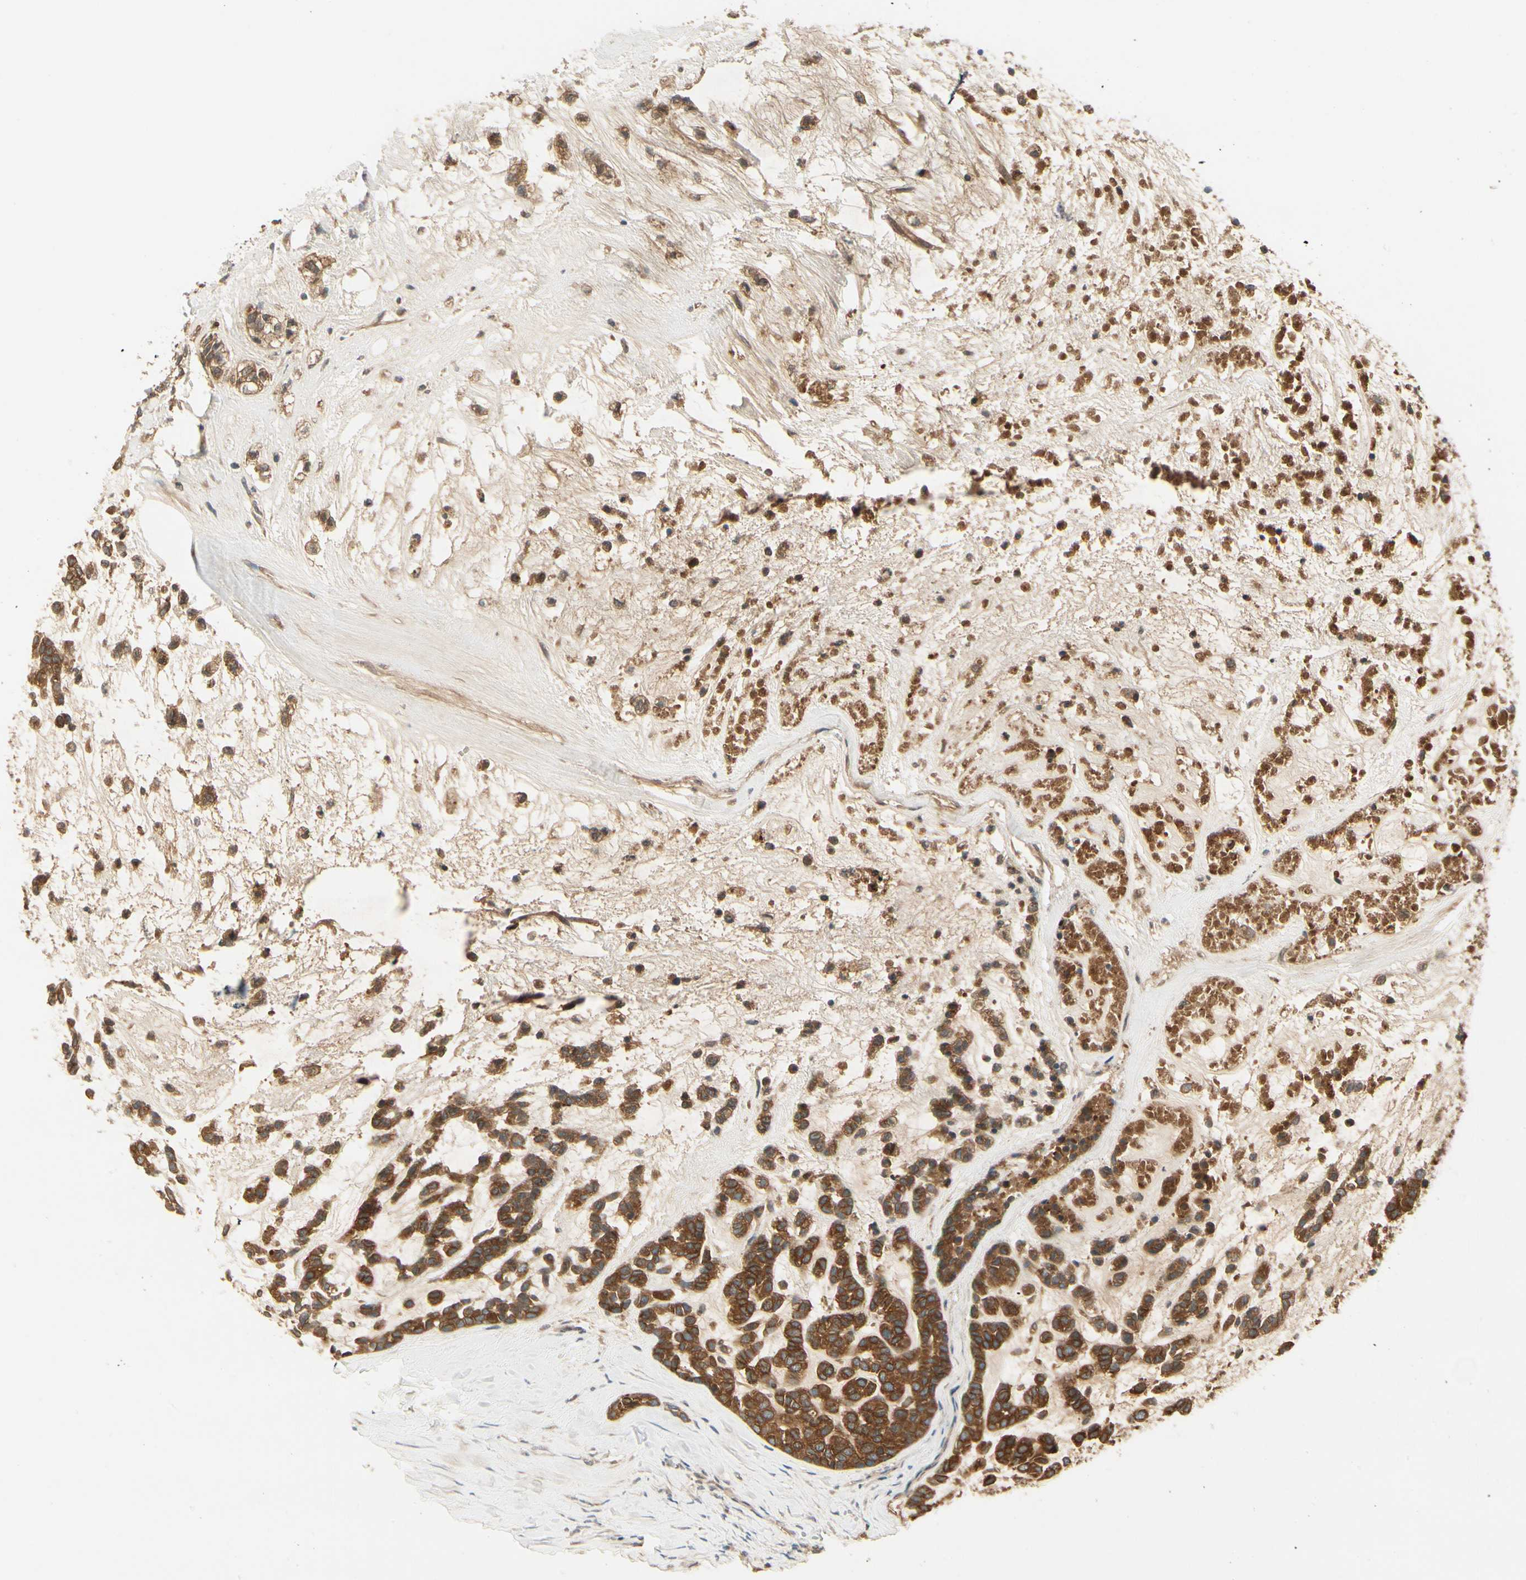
{"staining": {"intensity": "strong", "quantity": ">75%", "location": "cytoplasmic/membranous"}, "tissue": "head and neck cancer", "cell_type": "Tumor cells", "image_type": "cancer", "snomed": [{"axis": "morphology", "description": "Adenocarcinoma, NOS"}, {"axis": "morphology", "description": "Adenoma, NOS"}, {"axis": "topography", "description": "Head-Neck"}], "caption": "This is a histology image of immunohistochemistry (IHC) staining of head and neck cancer (adenoma), which shows strong positivity in the cytoplasmic/membranous of tumor cells.", "gene": "EPHB3", "patient": {"sex": "female", "age": 55}}